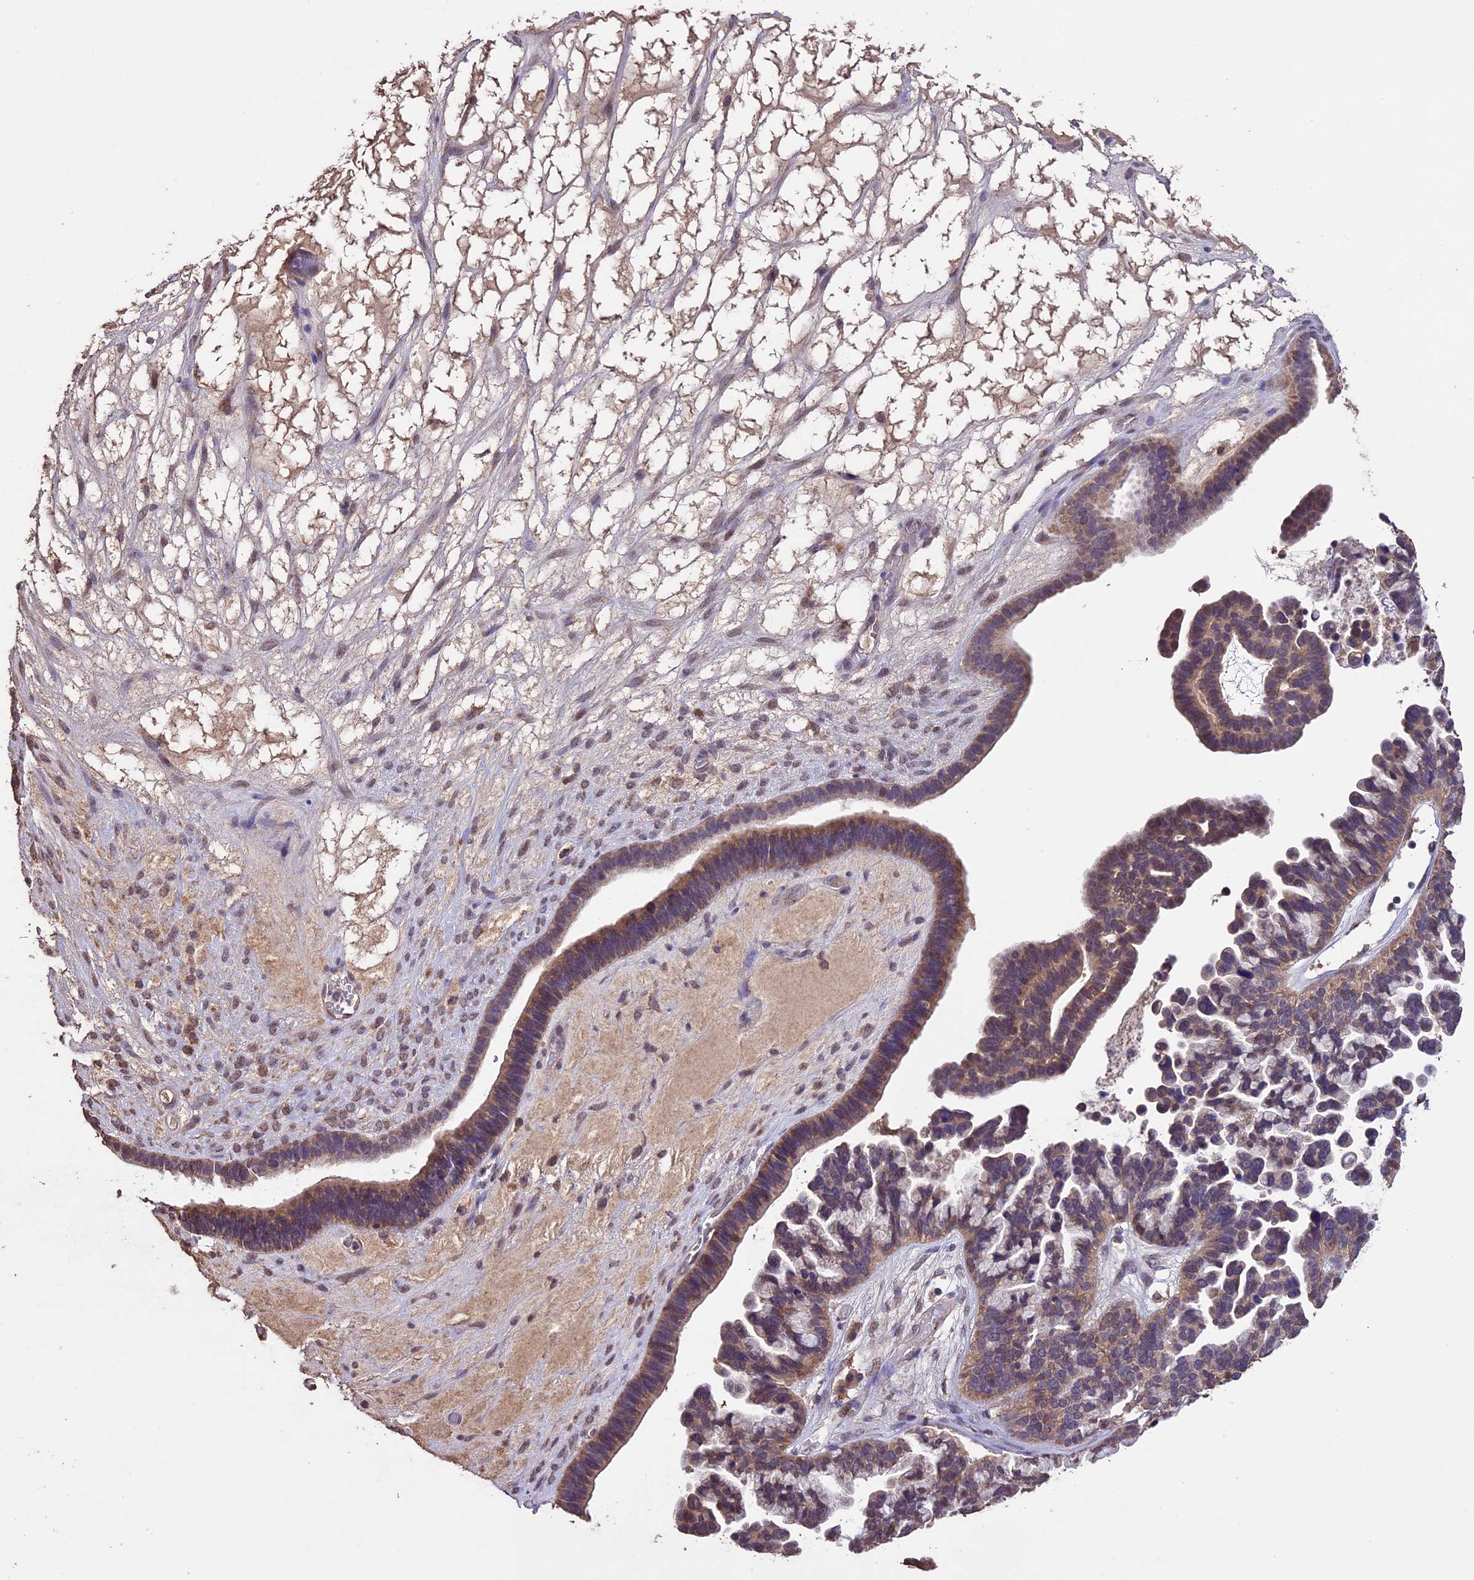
{"staining": {"intensity": "moderate", "quantity": "25%-75%", "location": "cytoplasmic/membranous"}, "tissue": "ovarian cancer", "cell_type": "Tumor cells", "image_type": "cancer", "snomed": [{"axis": "morphology", "description": "Cystadenocarcinoma, serous, NOS"}, {"axis": "topography", "description": "Ovary"}], "caption": "Human ovarian serous cystadenocarcinoma stained for a protein (brown) shows moderate cytoplasmic/membranous positive staining in approximately 25%-75% of tumor cells.", "gene": "DIS3L", "patient": {"sex": "female", "age": 56}}